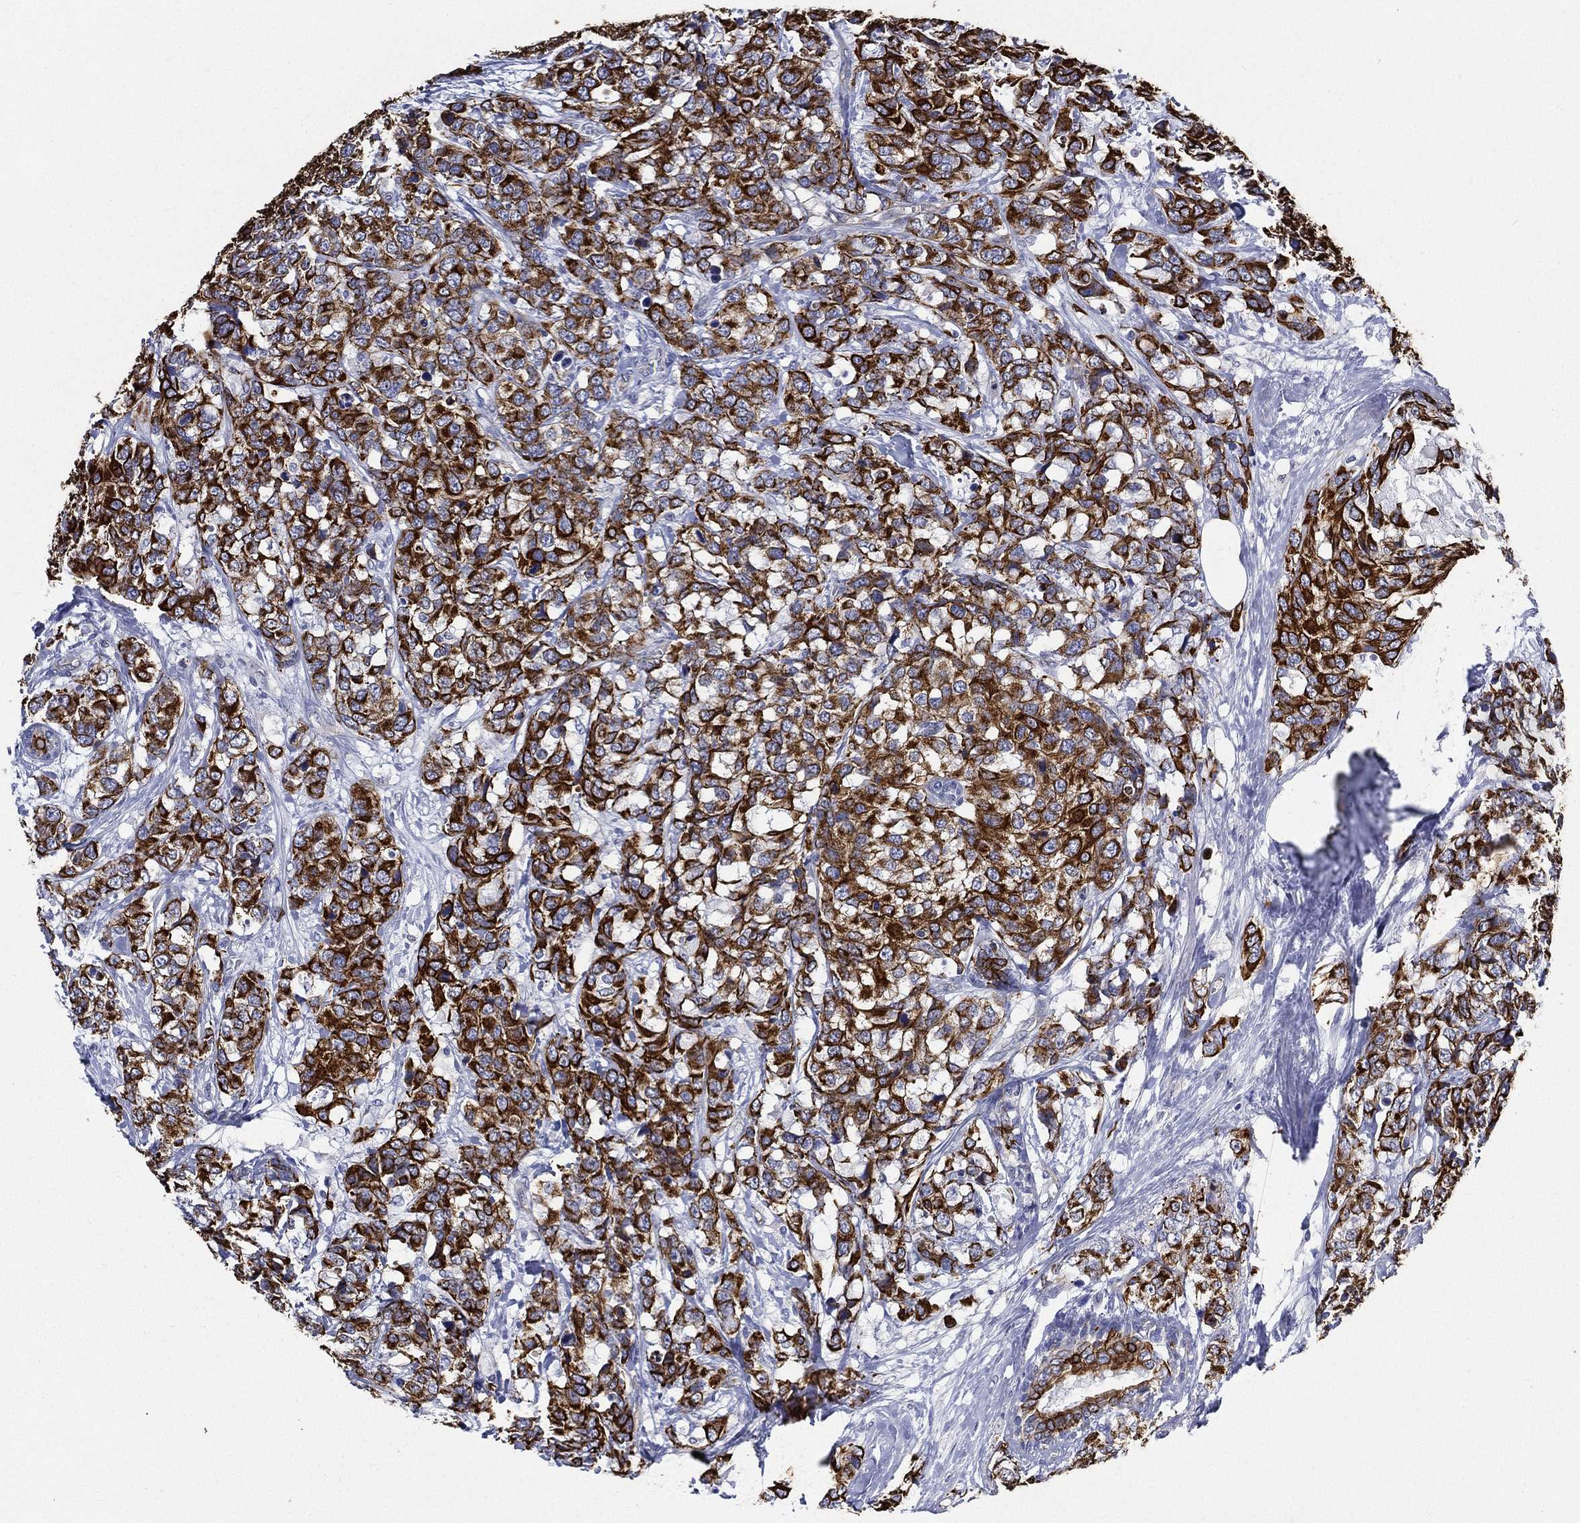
{"staining": {"intensity": "strong", "quantity": ">75%", "location": "cytoplasmic/membranous"}, "tissue": "breast cancer", "cell_type": "Tumor cells", "image_type": "cancer", "snomed": [{"axis": "morphology", "description": "Lobular carcinoma"}, {"axis": "topography", "description": "Breast"}], "caption": "Protein expression analysis of human lobular carcinoma (breast) reveals strong cytoplasmic/membranous positivity in about >75% of tumor cells.", "gene": "NEDD9", "patient": {"sex": "female", "age": 59}}